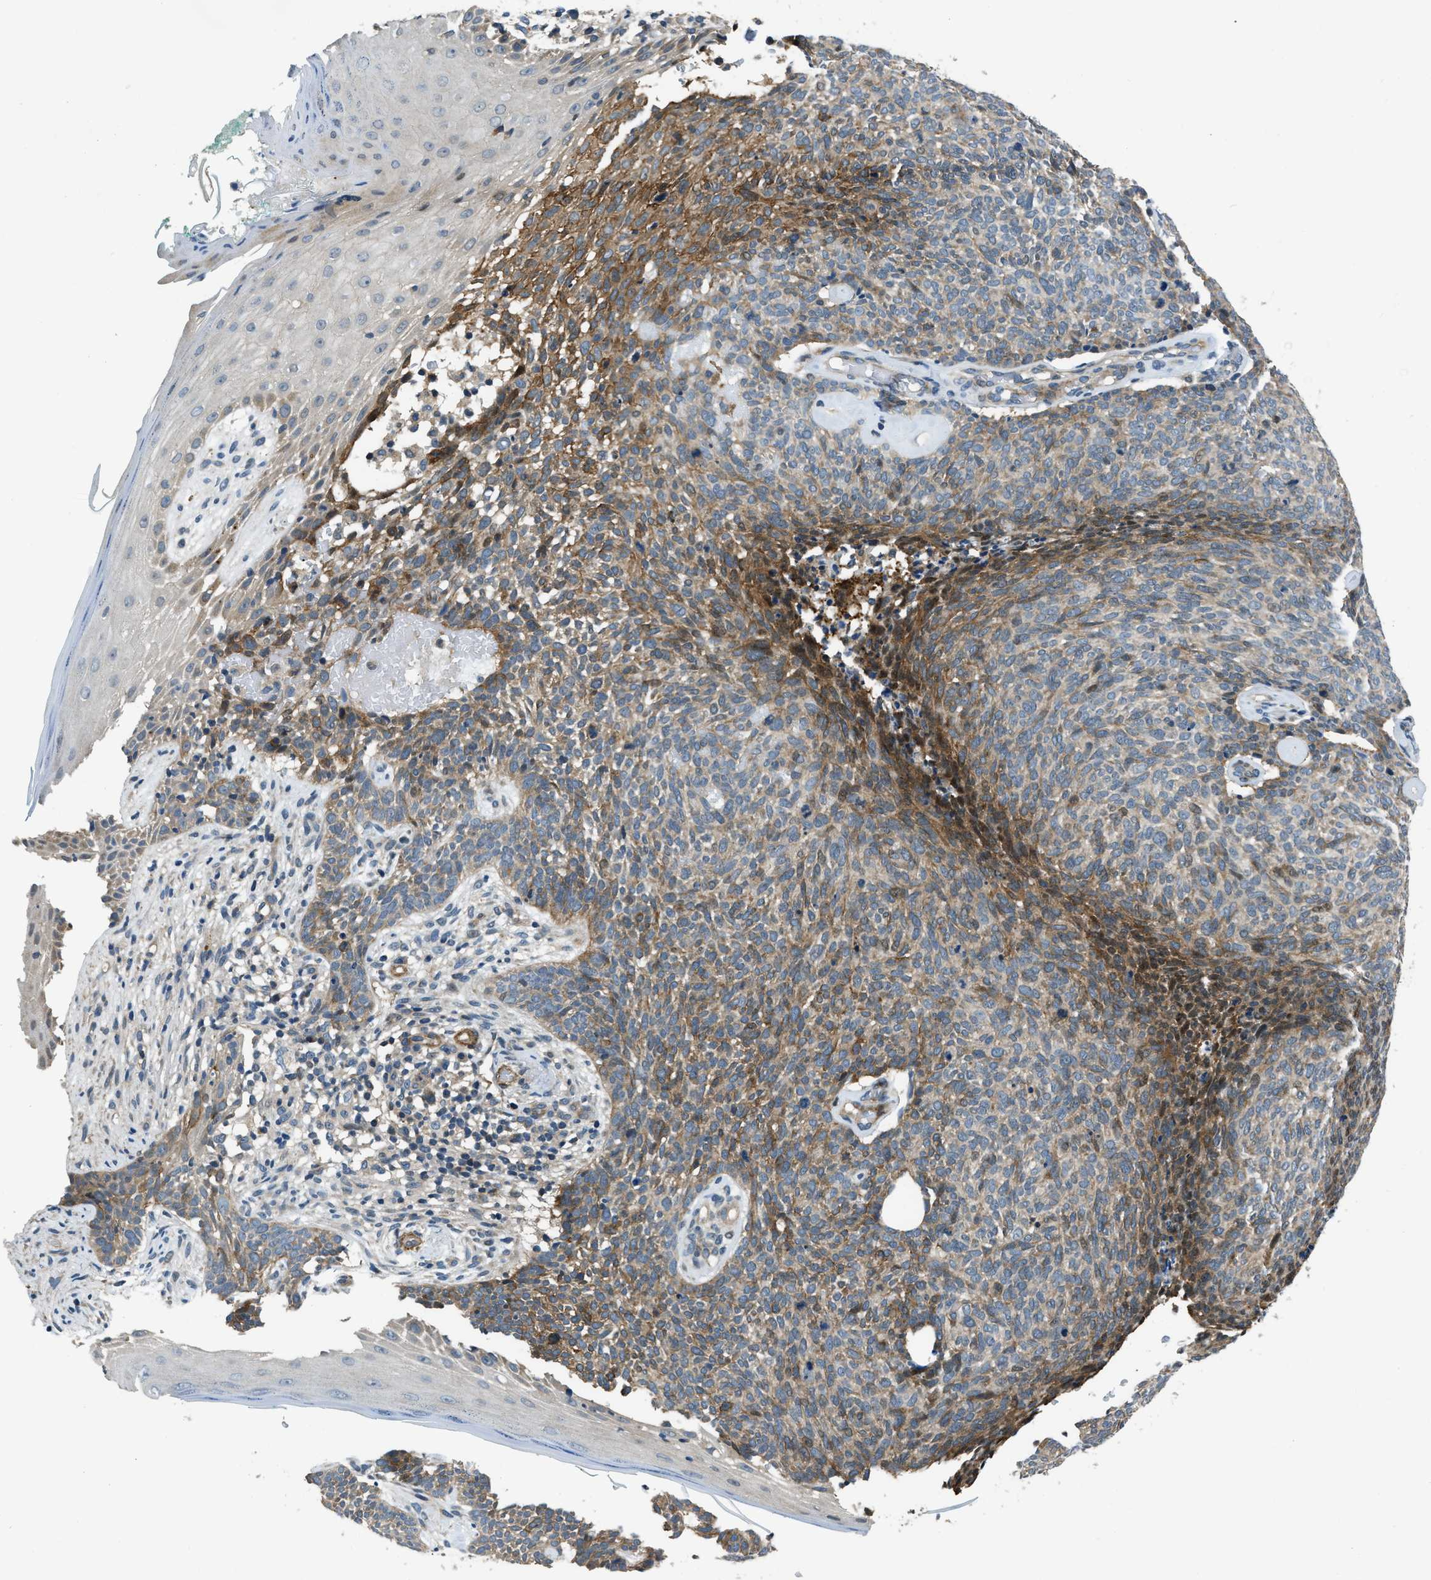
{"staining": {"intensity": "moderate", "quantity": "25%-75%", "location": "cytoplasmic/membranous"}, "tissue": "skin cancer", "cell_type": "Tumor cells", "image_type": "cancer", "snomed": [{"axis": "morphology", "description": "Basal cell carcinoma"}, {"axis": "topography", "description": "Skin"}], "caption": "There is medium levels of moderate cytoplasmic/membranous staining in tumor cells of skin basal cell carcinoma, as demonstrated by immunohistochemical staining (brown color).", "gene": "NUDCD3", "patient": {"sex": "female", "age": 84}}